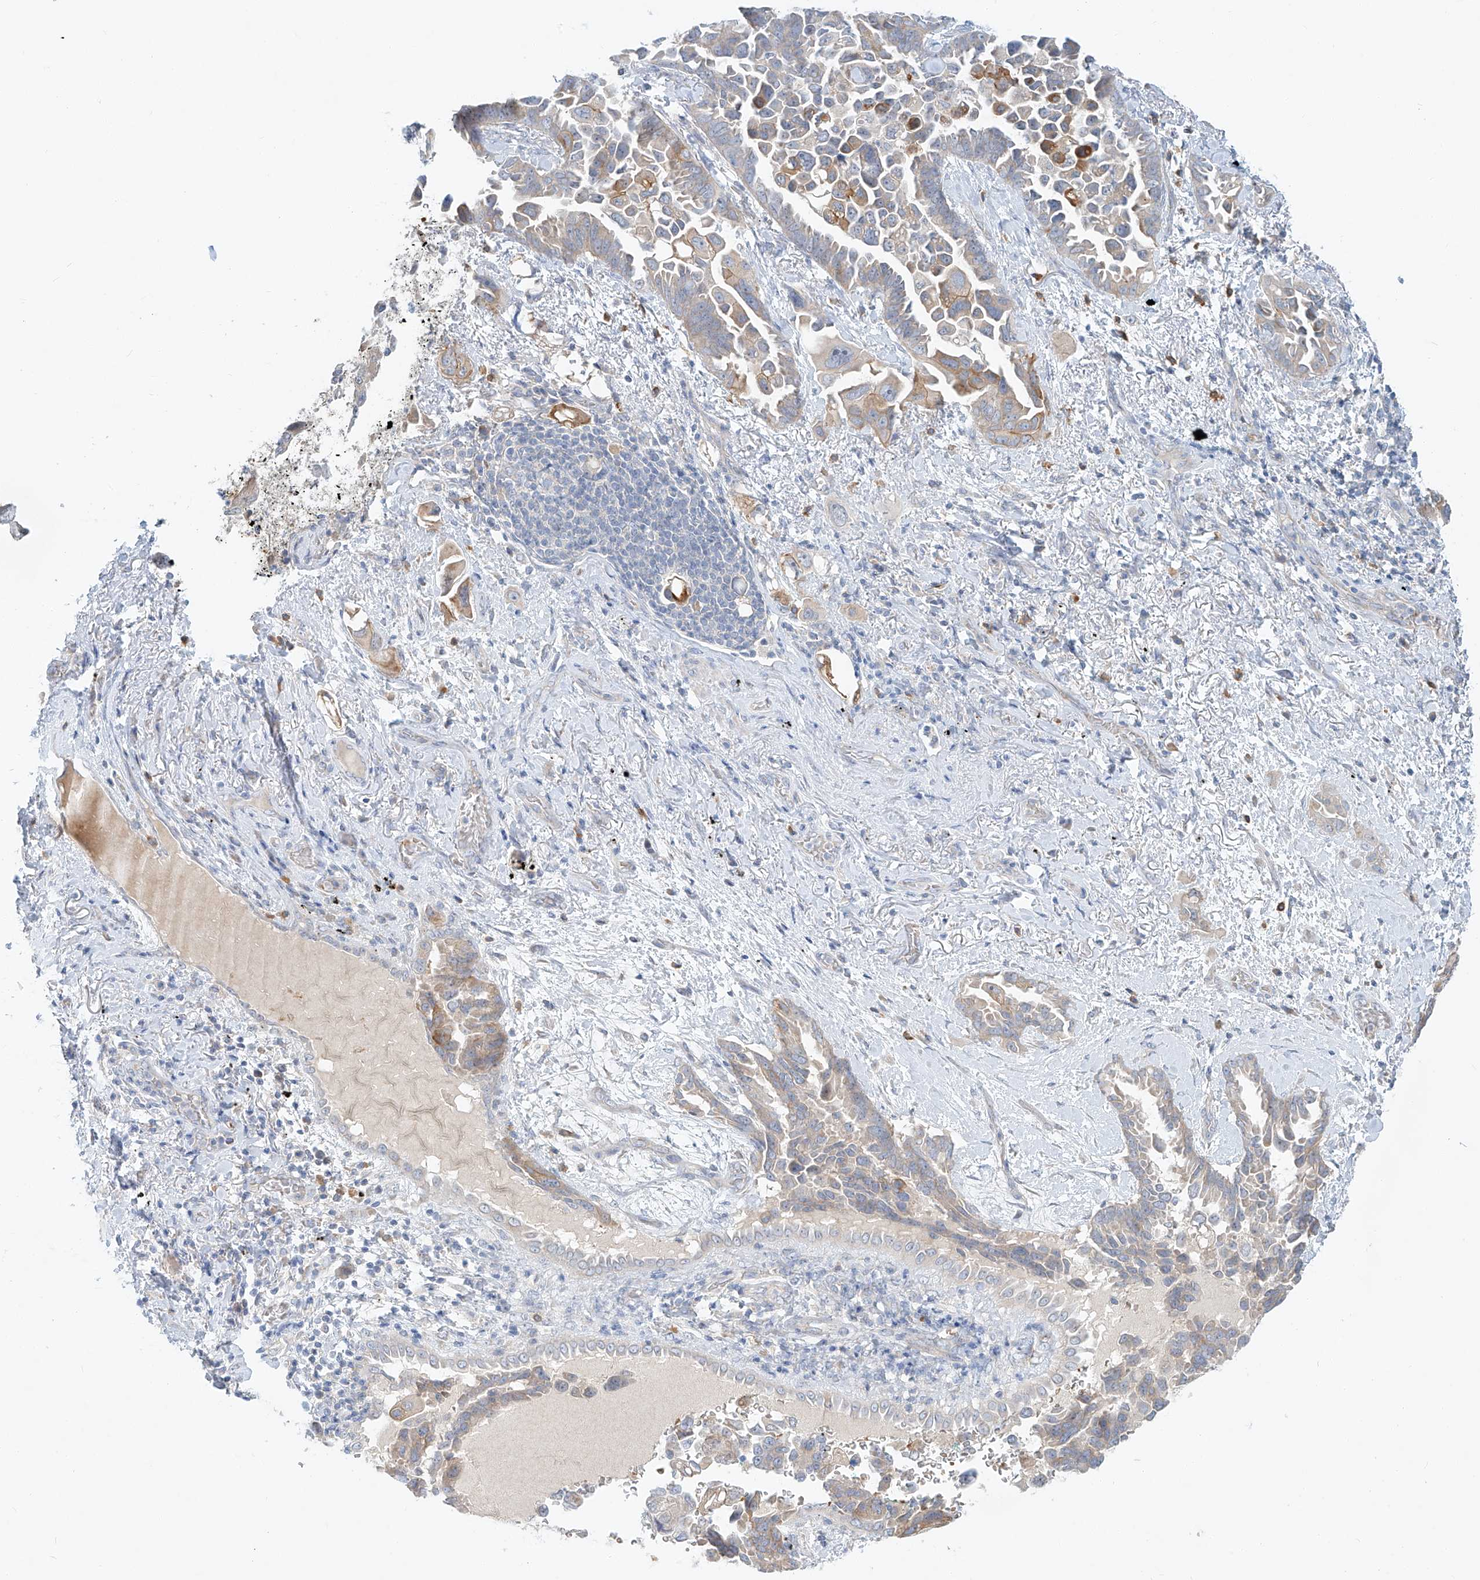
{"staining": {"intensity": "moderate", "quantity": "<25%", "location": "cytoplasmic/membranous"}, "tissue": "lung cancer", "cell_type": "Tumor cells", "image_type": "cancer", "snomed": [{"axis": "morphology", "description": "Adenocarcinoma, NOS"}, {"axis": "topography", "description": "Lung"}], "caption": "This micrograph reveals lung cancer (adenocarcinoma) stained with IHC to label a protein in brown. The cytoplasmic/membranous of tumor cells show moderate positivity for the protein. Nuclei are counter-stained blue.", "gene": "SYTL3", "patient": {"sex": "female", "age": 67}}